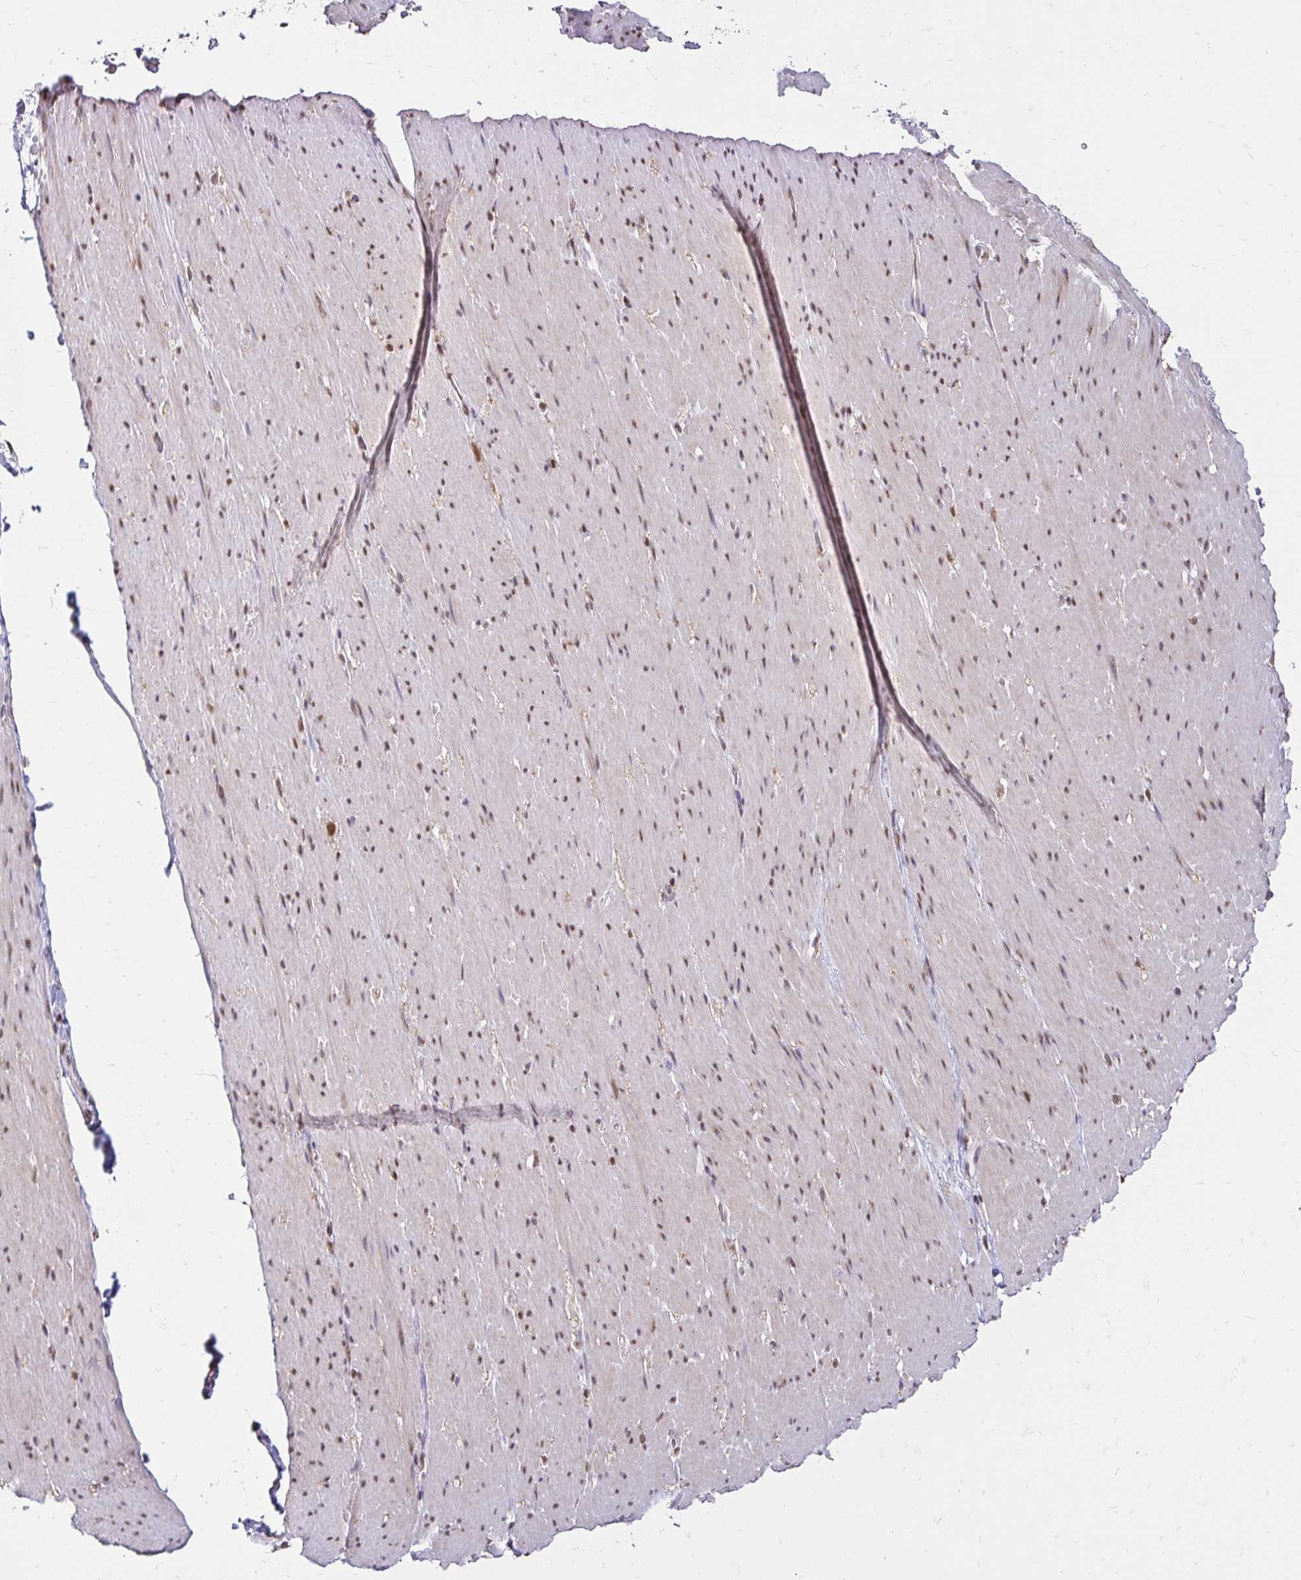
{"staining": {"intensity": "moderate", "quantity": "25%-75%", "location": "nuclear"}, "tissue": "smooth muscle", "cell_type": "Smooth muscle cells", "image_type": "normal", "snomed": [{"axis": "morphology", "description": "Normal tissue, NOS"}, {"axis": "topography", "description": "Smooth muscle"}, {"axis": "topography", "description": "Rectum"}], "caption": "Smooth muscle cells reveal moderate nuclear staining in about 25%-75% of cells in benign smooth muscle. The protein is stained brown, and the nuclei are stained in blue (DAB (3,3'-diaminobenzidine) IHC with brightfield microscopy, high magnification).", "gene": "RIMS4", "patient": {"sex": "male", "age": 53}}